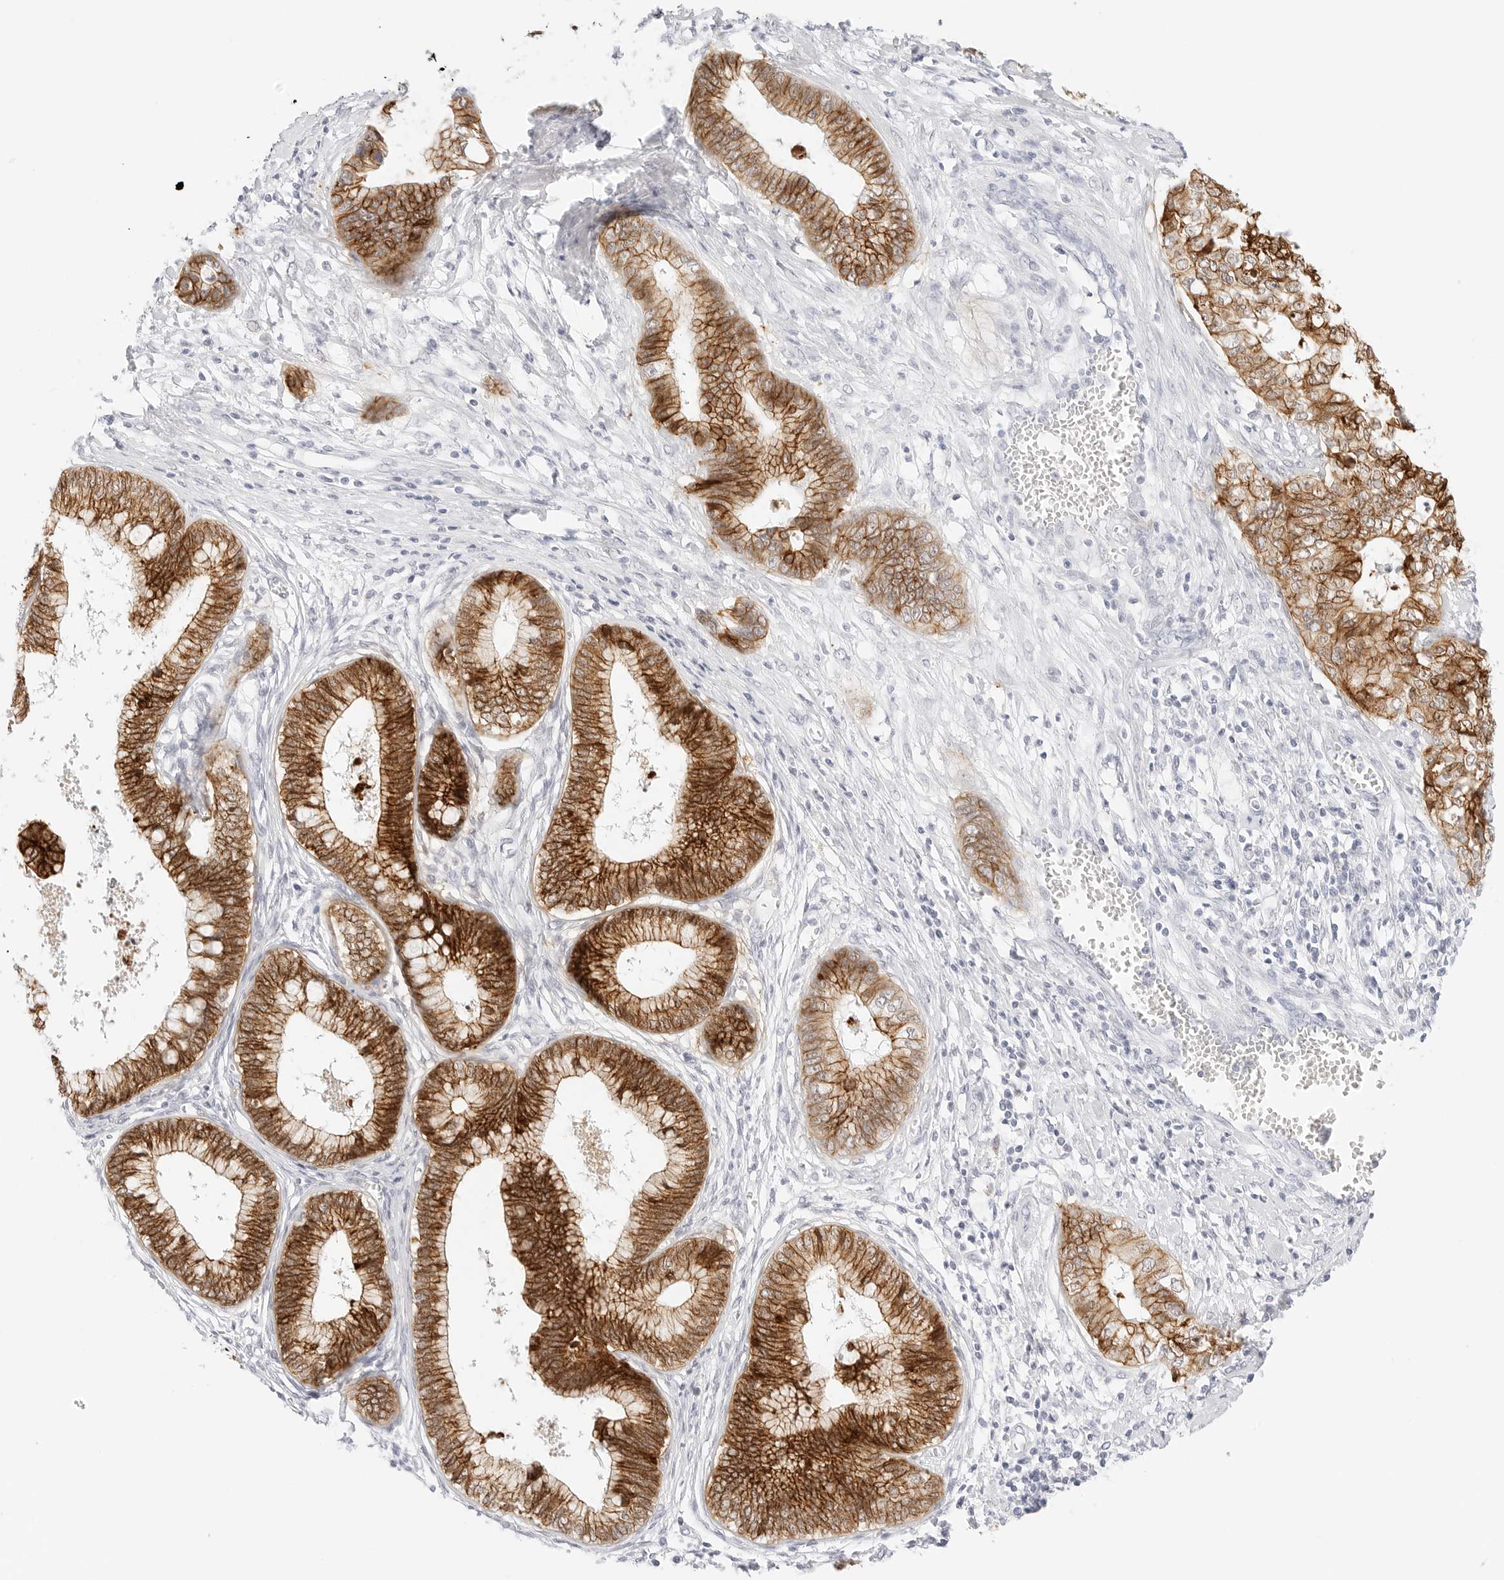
{"staining": {"intensity": "strong", "quantity": ">75%", "location": "cytoplasmic/membranous"}, "tissue": "cervical cancer", "cell_type": "Tumor cells", "image_type": "cancer", "snomed": [{"axis": "morphology", "description": "Adenocarcinoma, NOS"}, {"axis": "topography", "description": "Cervix"}], "caption": "Human cervical cancer stained with a protein marker demonstrates strong staining in tumor cells.", "gene": "CDH1", "patient": {"sex": "female", "age": 44}}